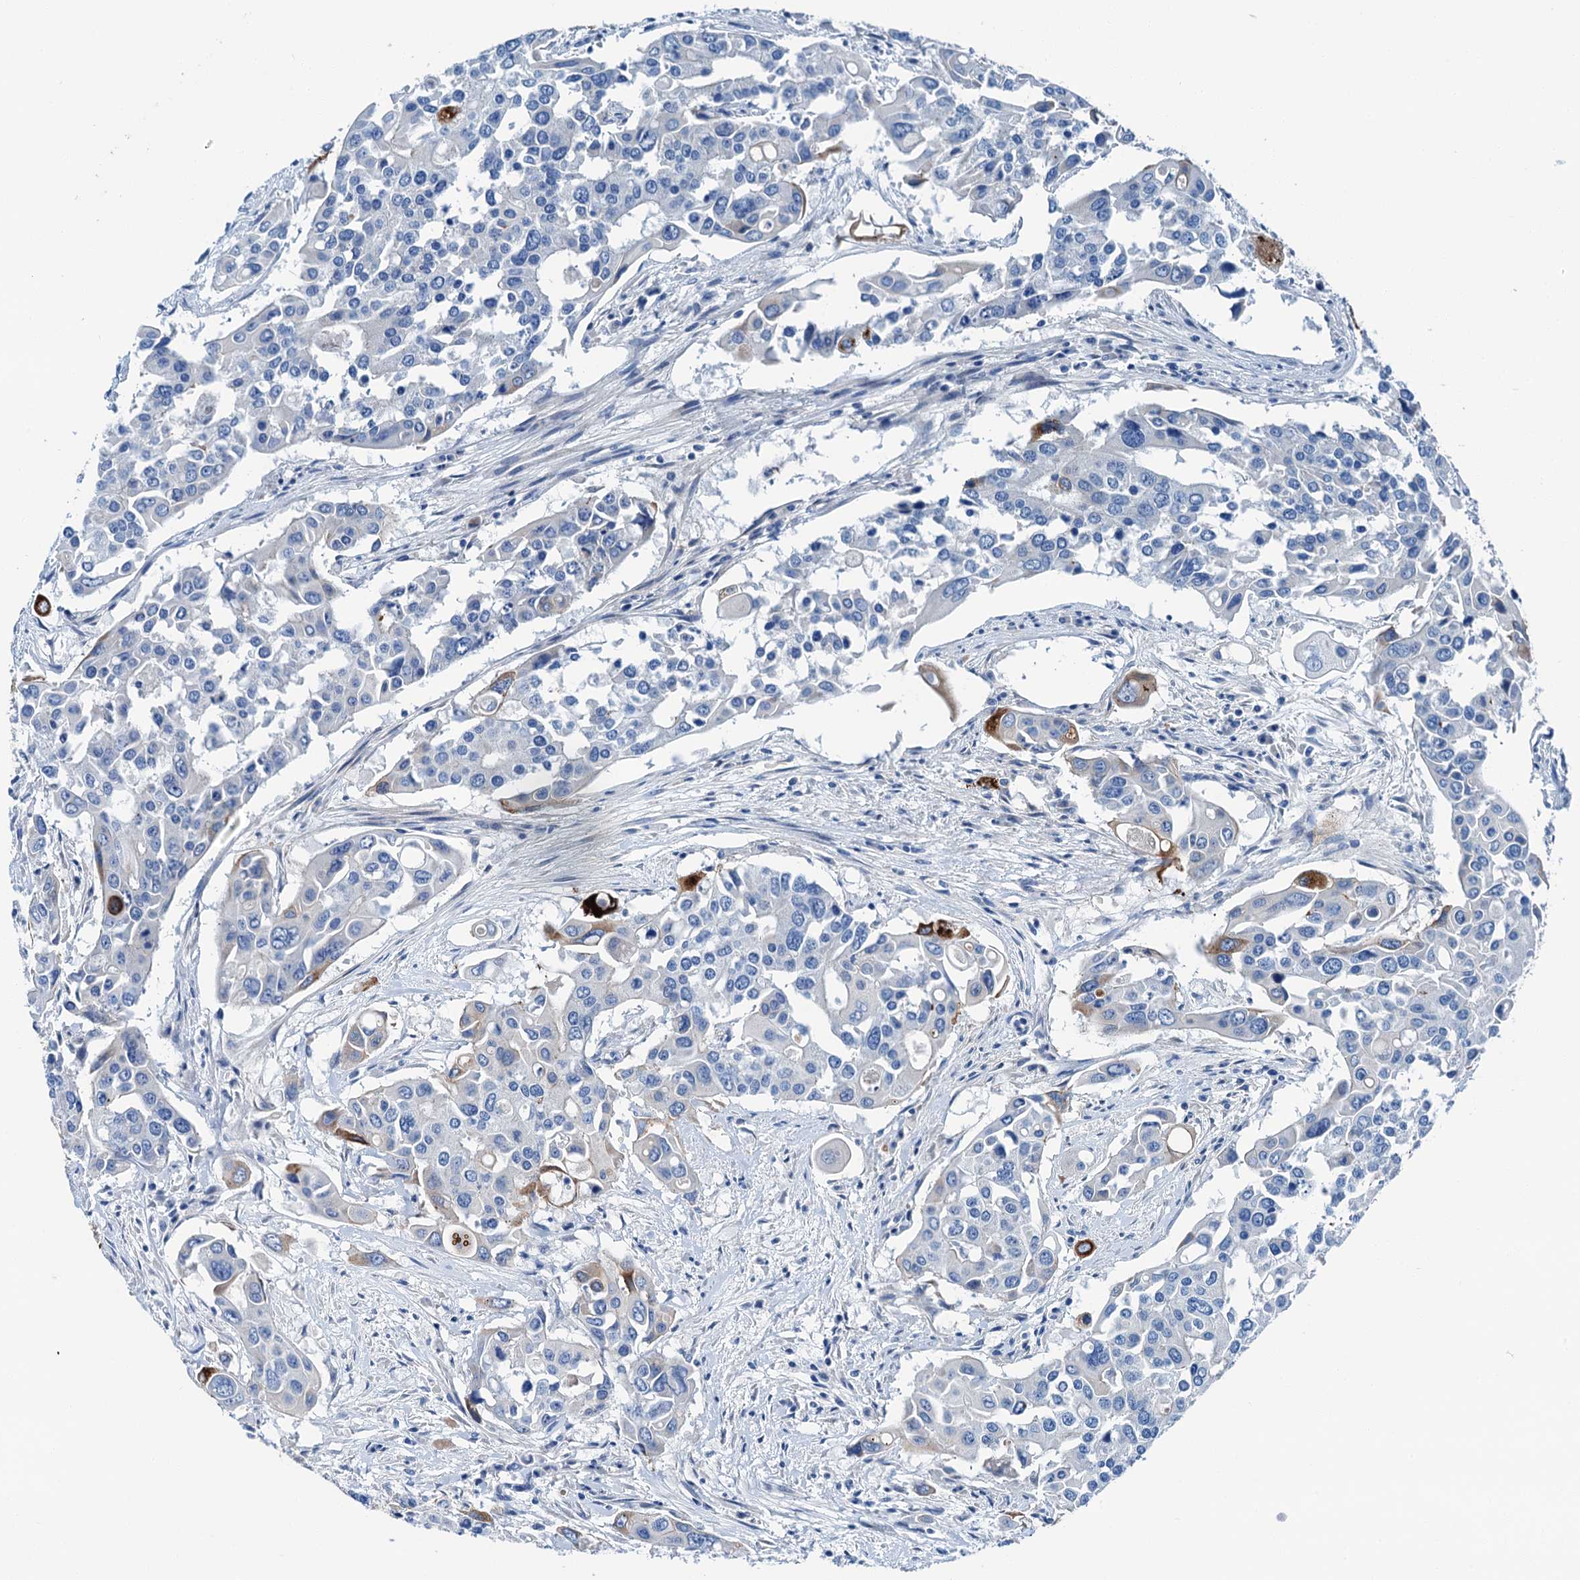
{"staining": {"intensity": "negative", "quantity": "none", "location": "none"}, "tissue": "colorectal cancer", "cell_type": "Tumor cells", "image_type": "cancer", "snomed": [{"axis": "morphology", "description": "Adenocarcinoma, NOS"}, {"axis": "topography", "description": "Colon"}], "caption": "Immunohistochemistry (IHC) histopathology image of neoplastic tissue: human colorectal cancer stained with DAB (3,3'-diaminobenzidine) reveals no significant protein staining in tumor cells.", "gene": "KNDC1", "patient": {"sex": "male", "age": 77}}